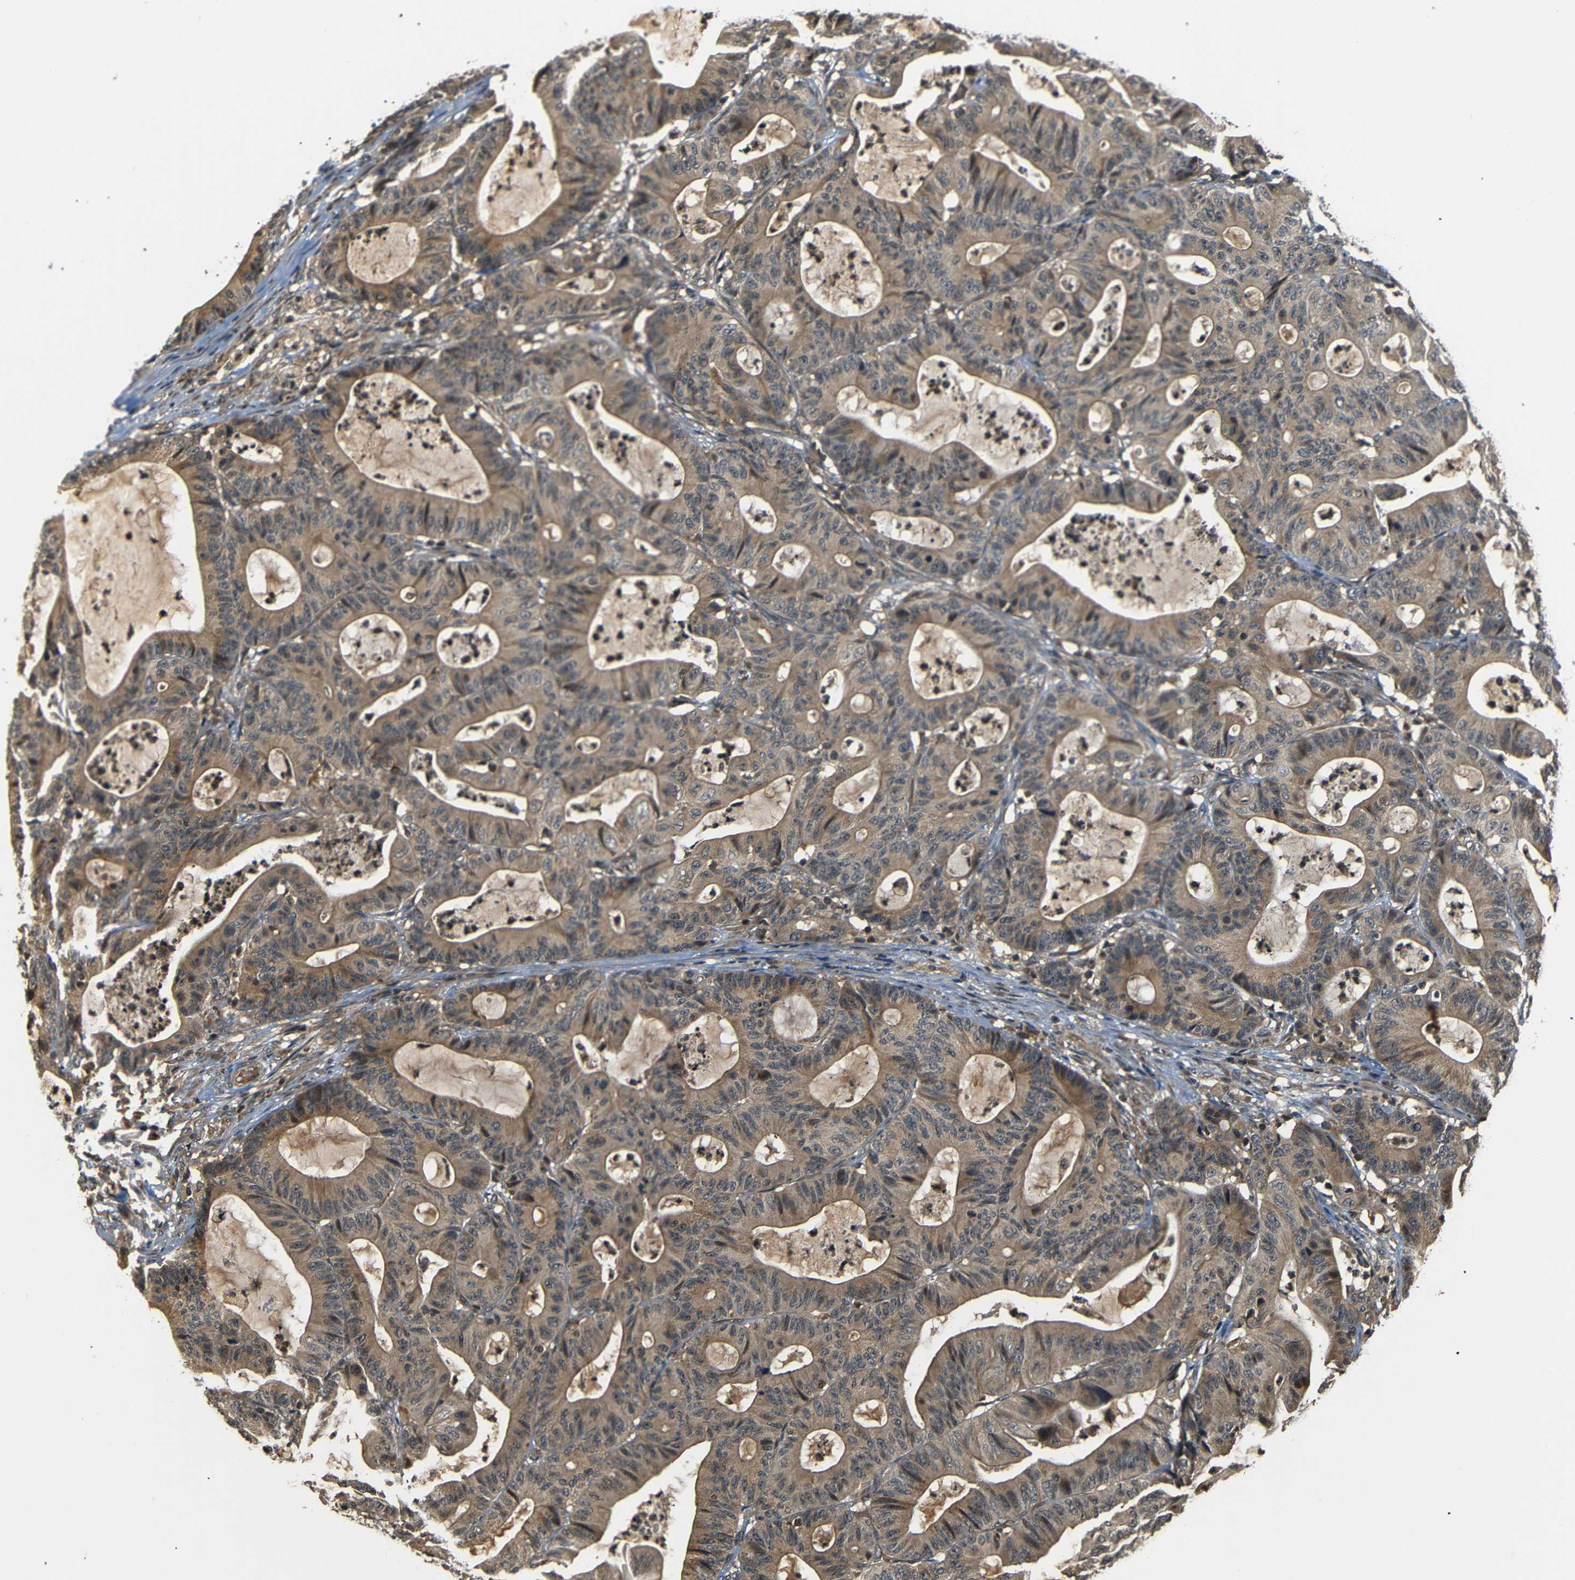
{"staining": {"intensity": "moderate", "quantity": ">75%", "location": "cytoplasmic/membranous"}, "tissue": "colorectal cancer", "cell_type": "Tumor cells", "image_type": "cancer", "snomed": [{"axis": "morphology", "description": "Adenocarcinoma, NOS"}, {"axis": "topography", "description": "Colon"}], "caption": "The histopathology image exhibits staining of colorectal cancer, revealing moderate cytoplasmic/membranous protein positivity (brown color) within tumor cells.", "gene": "TANK", "patient": {"sex": "female", "age": 84}}